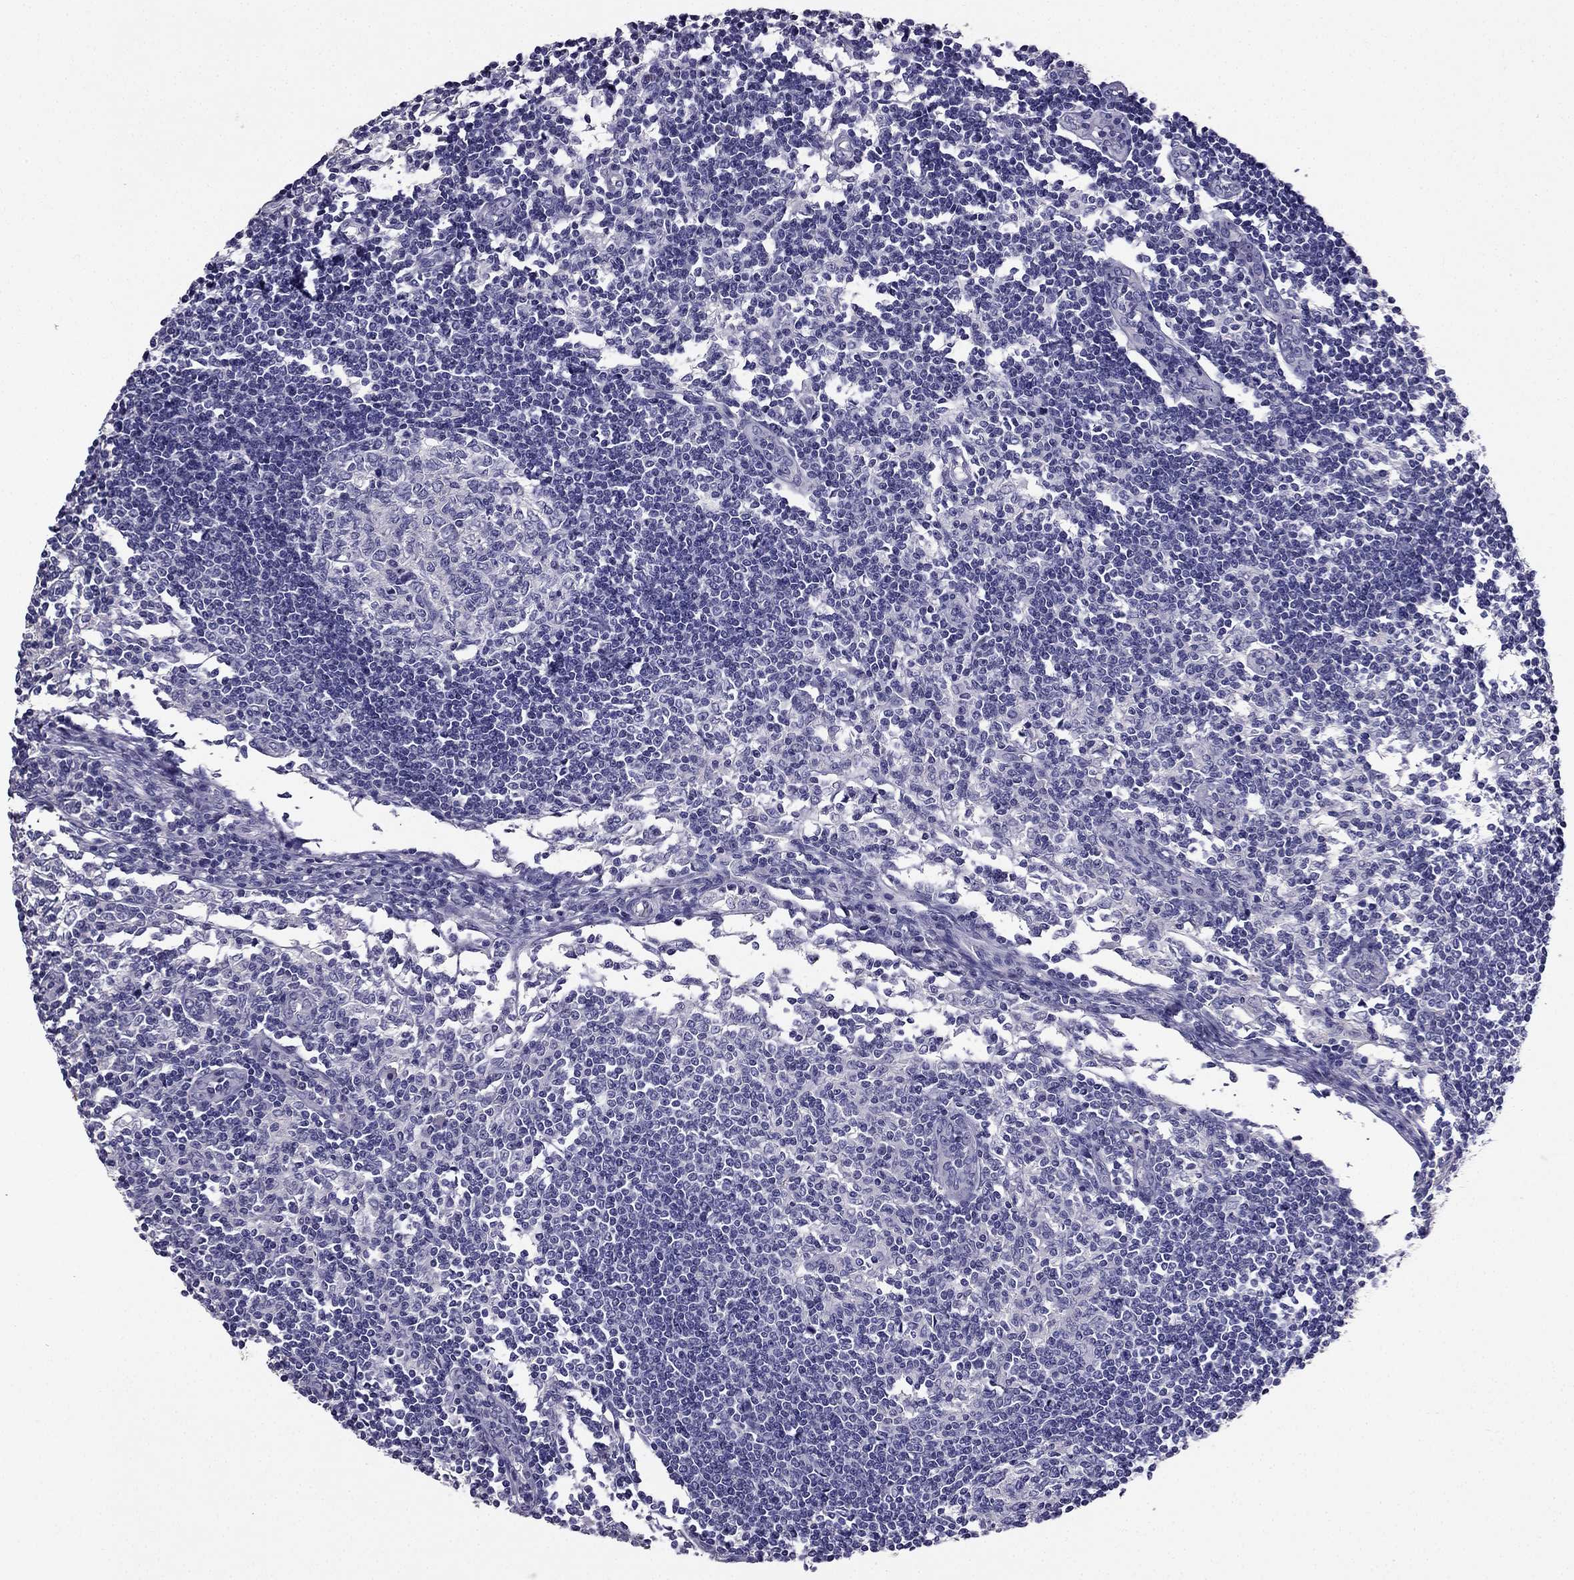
{"staining": {"intensity": "negative", "quantity": "none", "location": "none"}, "tissue": "lymph node", "cell_type": "Germinal center cells", "image_type": "normal", "snomed": [{"axis": "morphology", "description": "Normal tissue, NOS"}, {"axis": "topography", "description": "Lymph node"}], "caption": "IHC histopathology image of normal lymph node stained for a protein (brown), which reveals no staining in germinal center cells.", "gene": "PTH", "patient": {"sex": "male", "age": 59}}